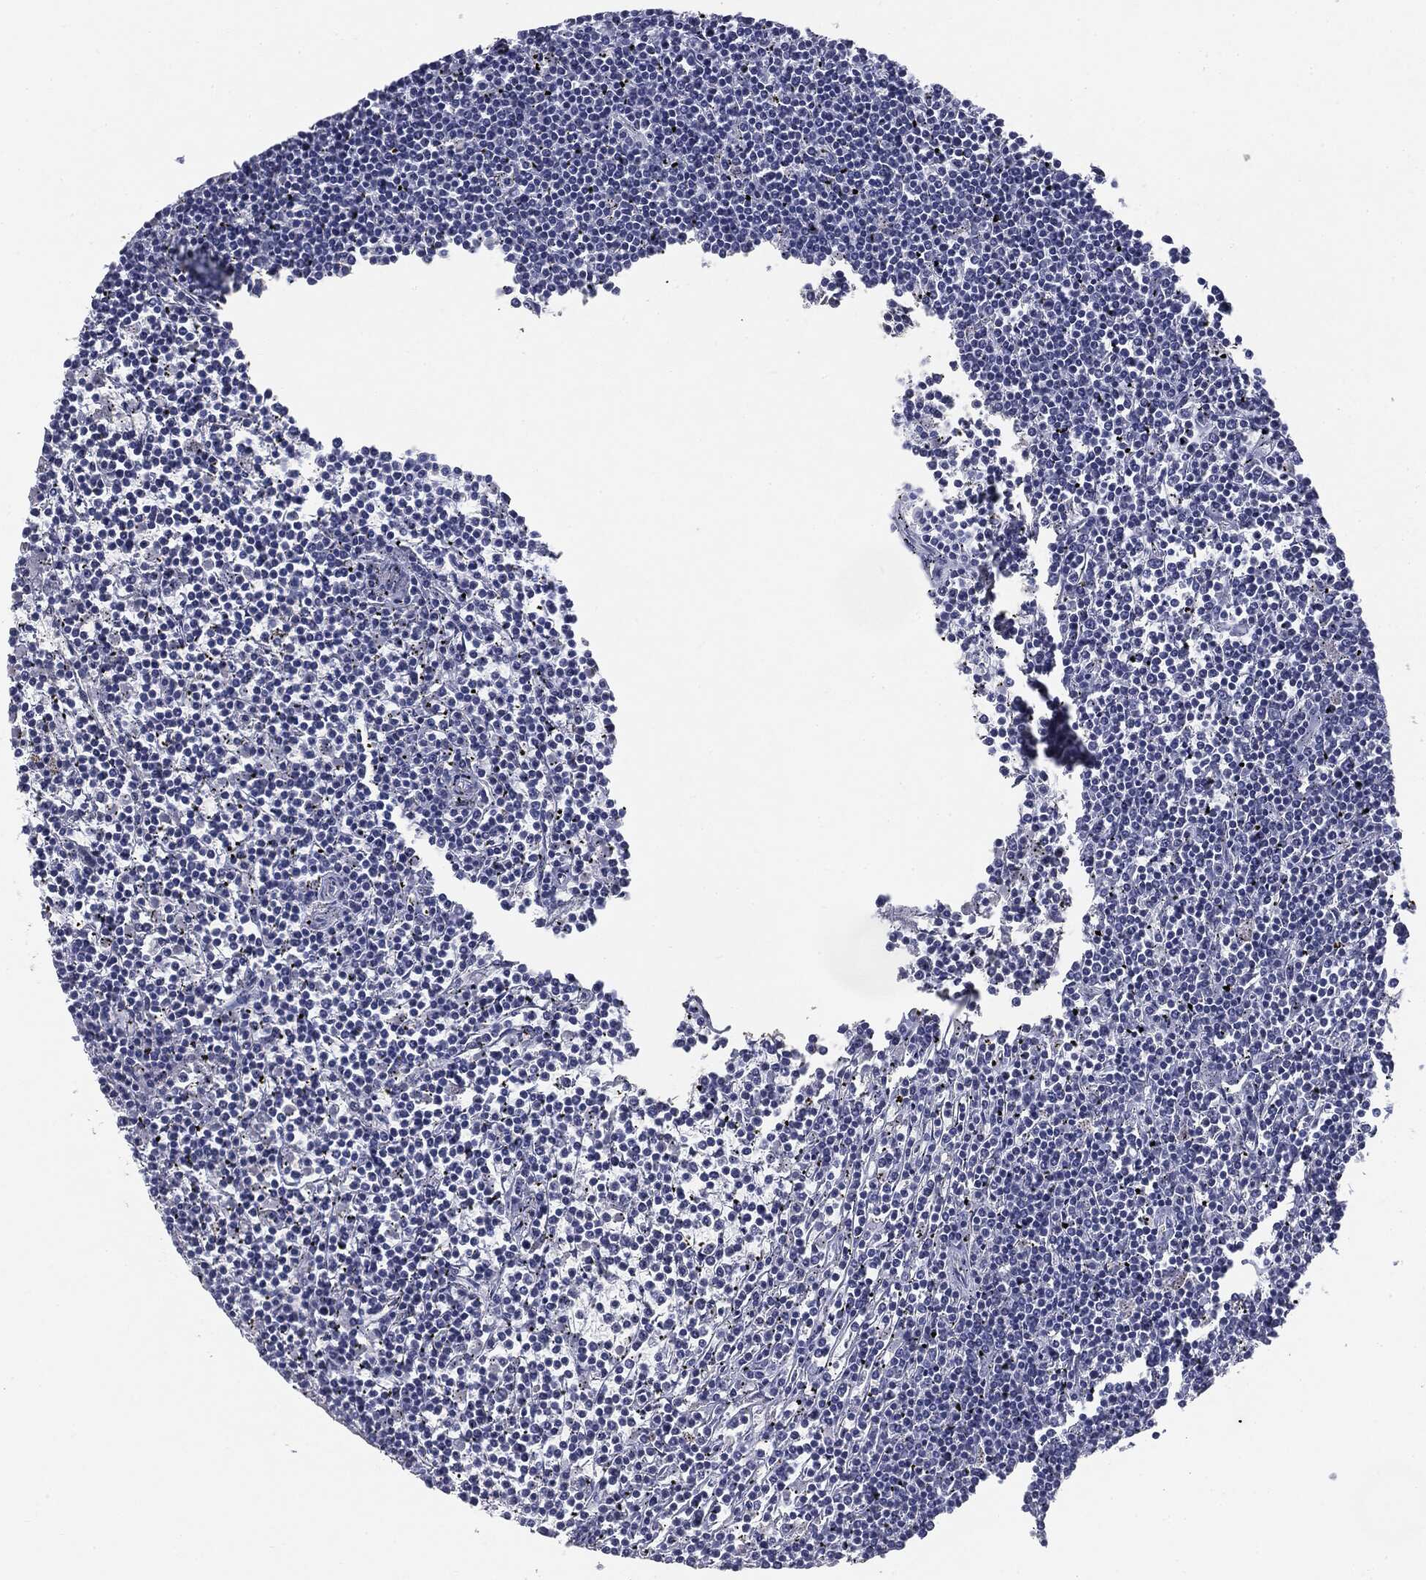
{"staining": {"intensity": "negative", "quantity": "none", "location": "none"}, "tissue": "lymphoma", "cell_type": "Tumor cells", "image_type": "cancer", "snomed": [{"axis": "morphology", "description": "Malignant lymphoma, non-Hodgkin's type, Low grade"}, {"axis": "topography", "description": "Spleen"}], "caption": "The image reveals no staining of tumor cells in lymphoma.", "gene": "MUC1", "patient": {"sex": "female", "age": 19}}